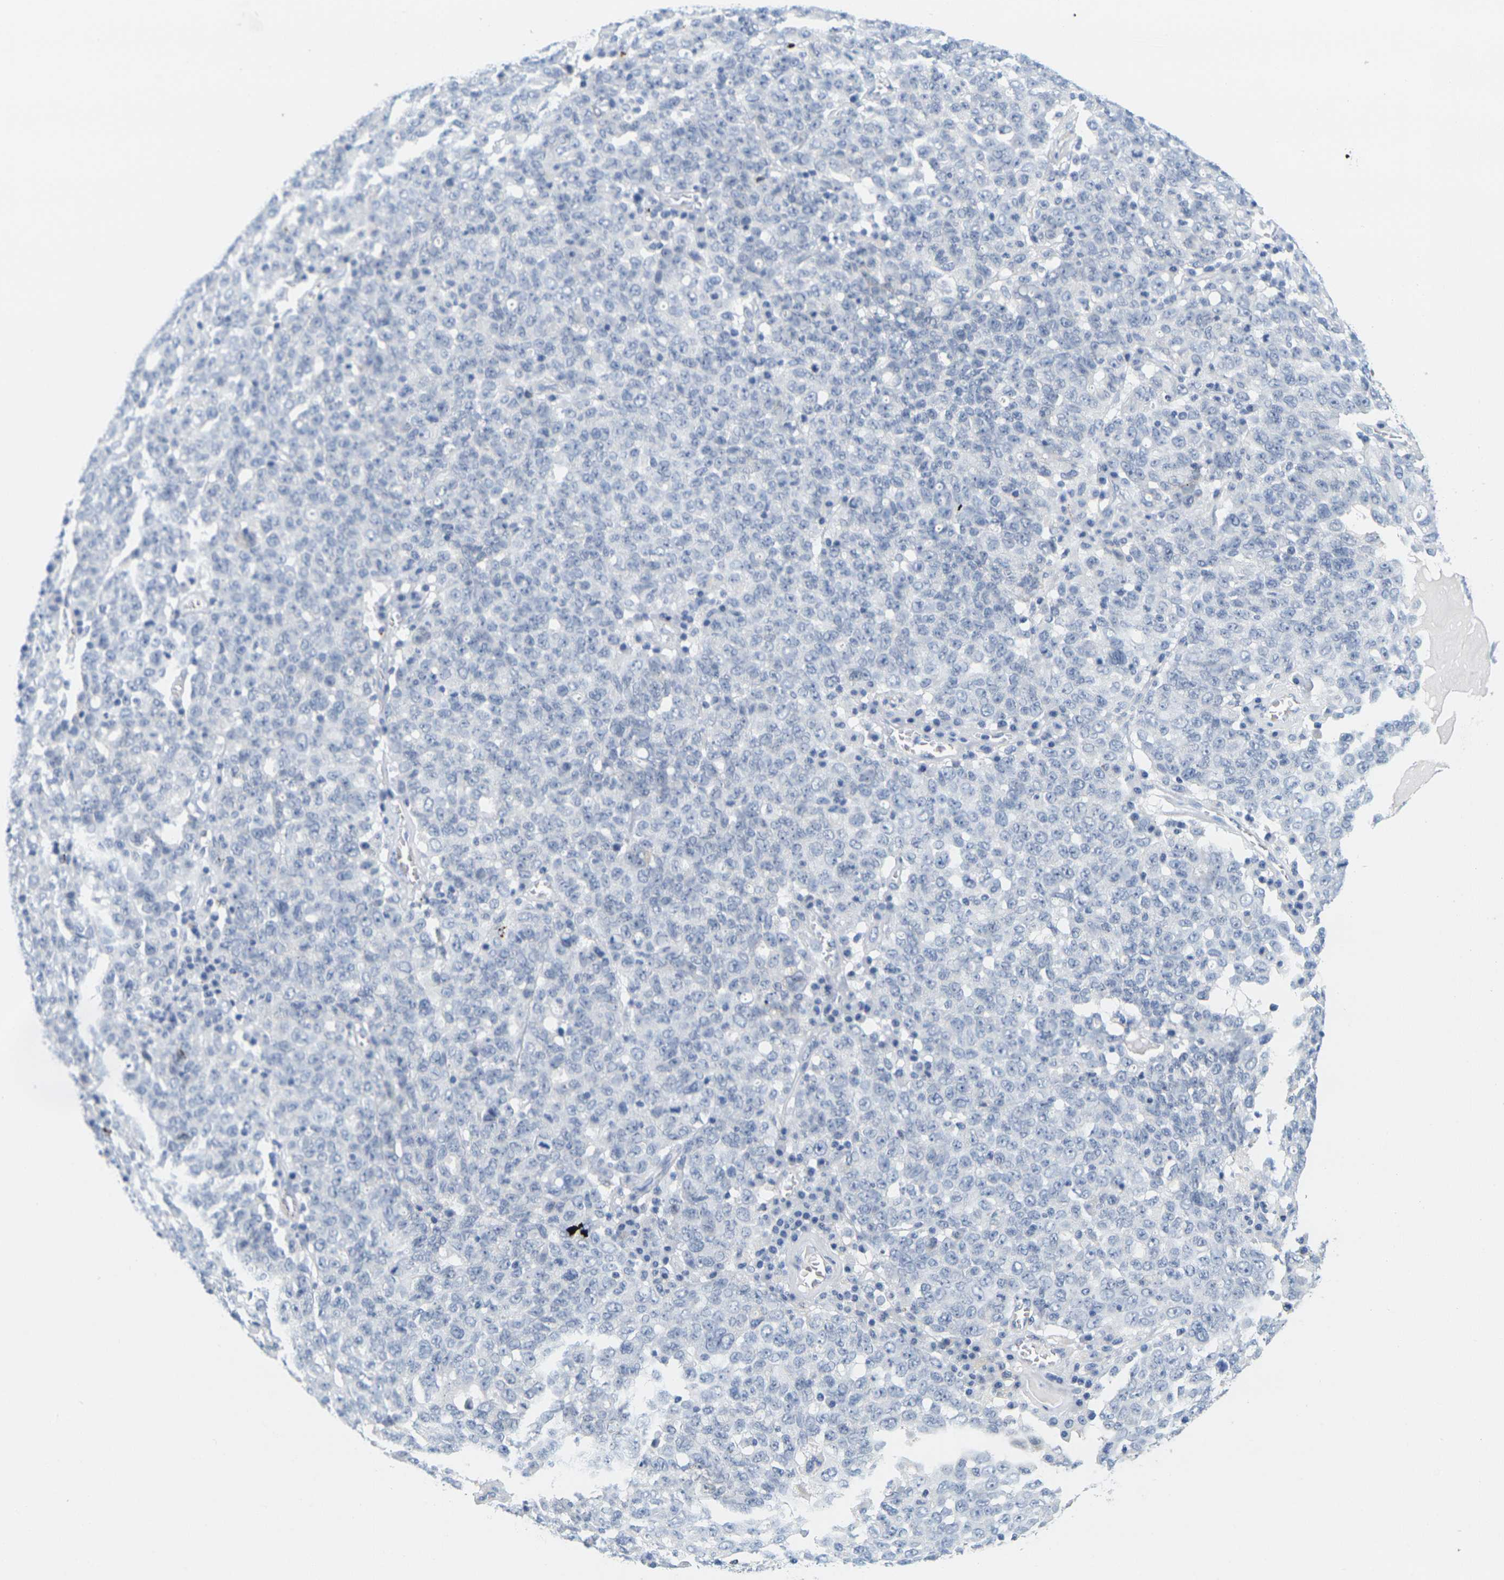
{"staining": {"intensity": "negative", "quantity": "none", "location": "none"}, "tissue": "ovarian cancer", "cell_type": "Tumor cells", "image_type": "cancer", "snomed": [{"axis": "morphology", "description": "Carcinoma, endometroid"}, {"axis": "topography", "description": "Ovary"}], "caption": "High power microscopy photomicrograph of an immunohistochemistry (IHC) micrograph of ovarian cancer, revealing no significant positivity in tumor cells. (DAB (3,3'-diaminobenzidine) immunohistochemistry (IHC) visualized using brightfield microscopy, high magnification).", "gene": "HLA-DOB", "patient": {"sex": "female", "age": 62}}